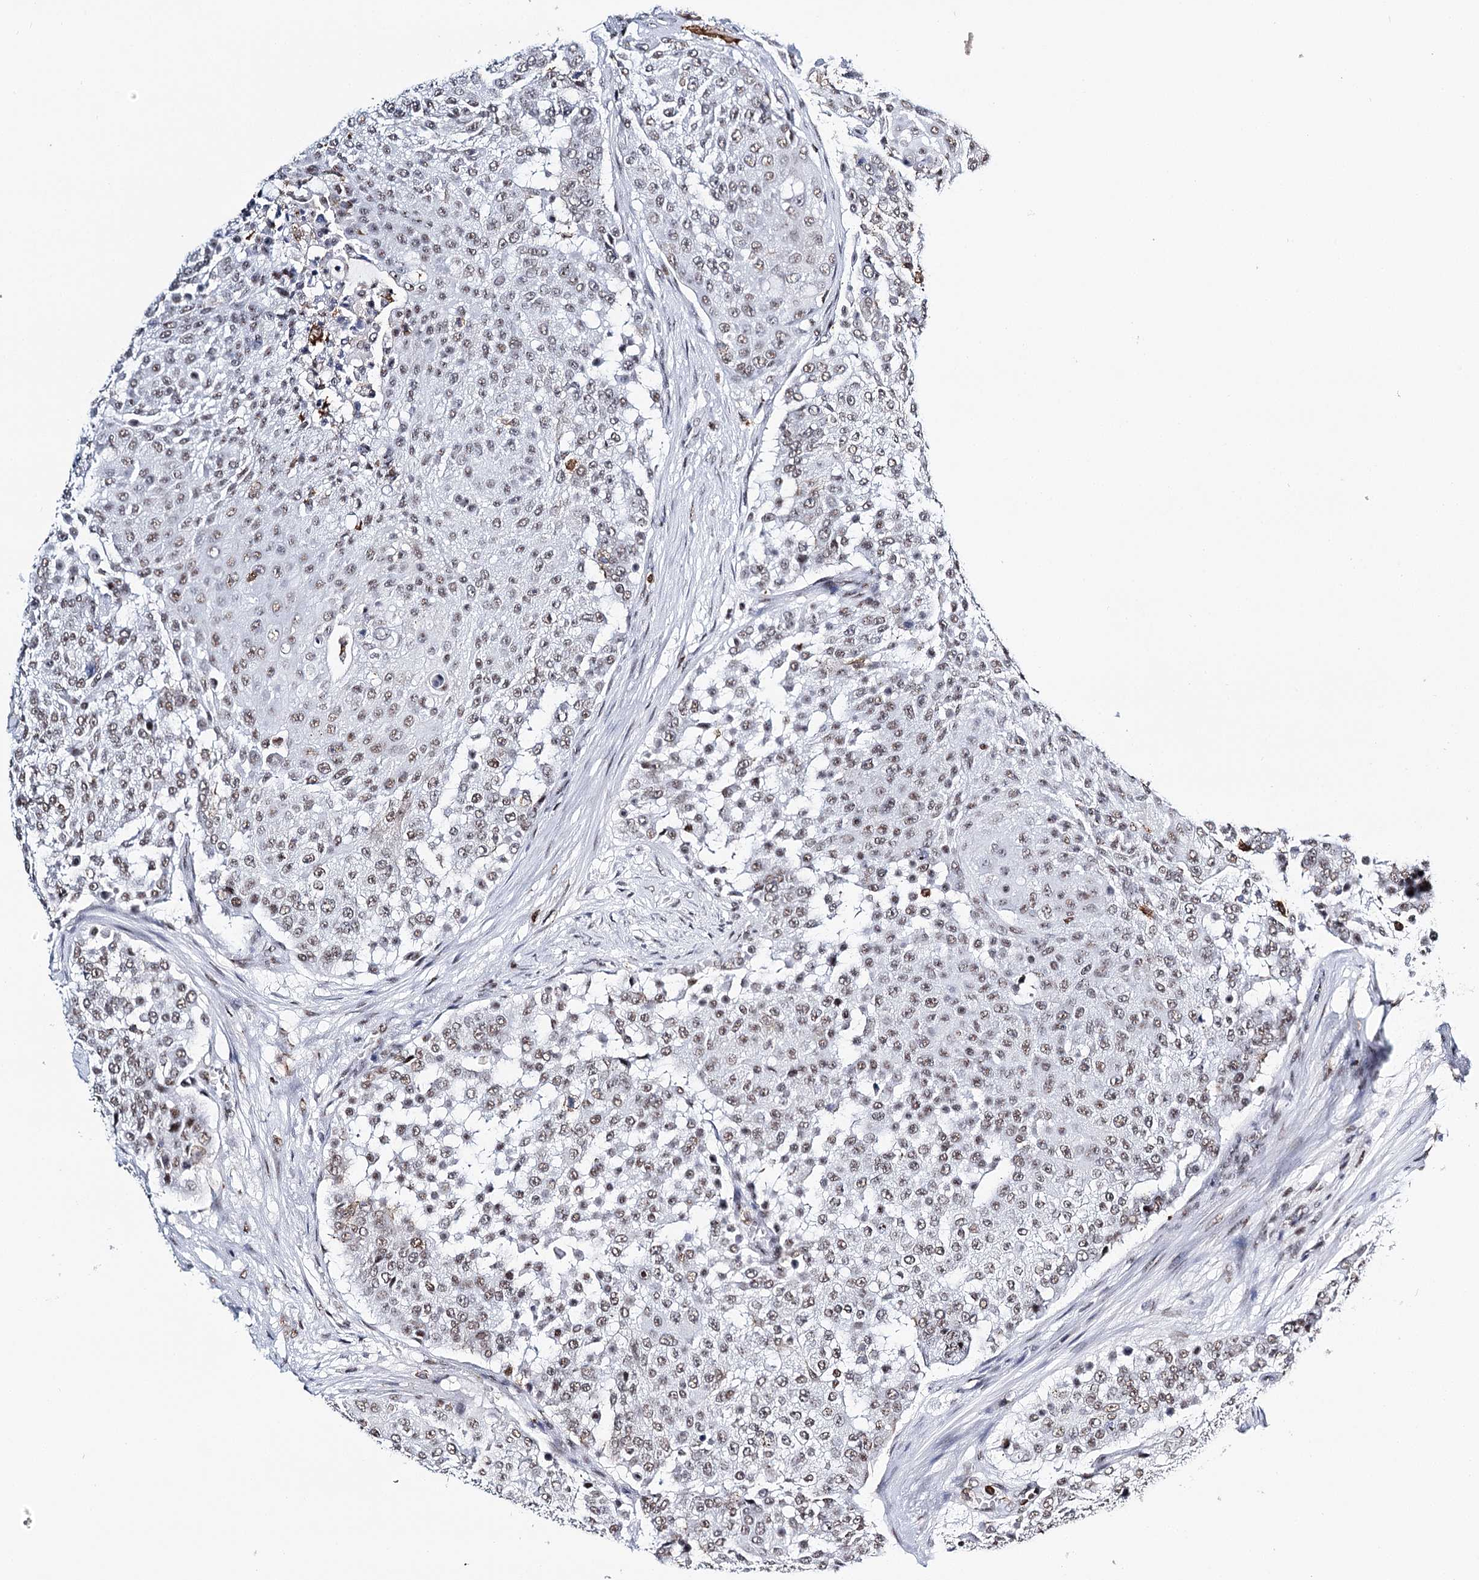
{"staining": {"intensity": "weak", "quantity": "<25%", "location": "nuclear"}, "tissue": "urothelial cancer", "cell_type": "Tumor cells", "image_type": "cancer", "snomed": [{"axis": "morphology", "description": "Urothelial carcinoma, High grade"}, {"axis": "topography", "description": "Urinary bladder"}], "caption": "Tumor cells show no significant staining in urothelial carcinoma (high-grade).", "gene": "BARD1", "patient": {"sex": "female", "age": 63}}